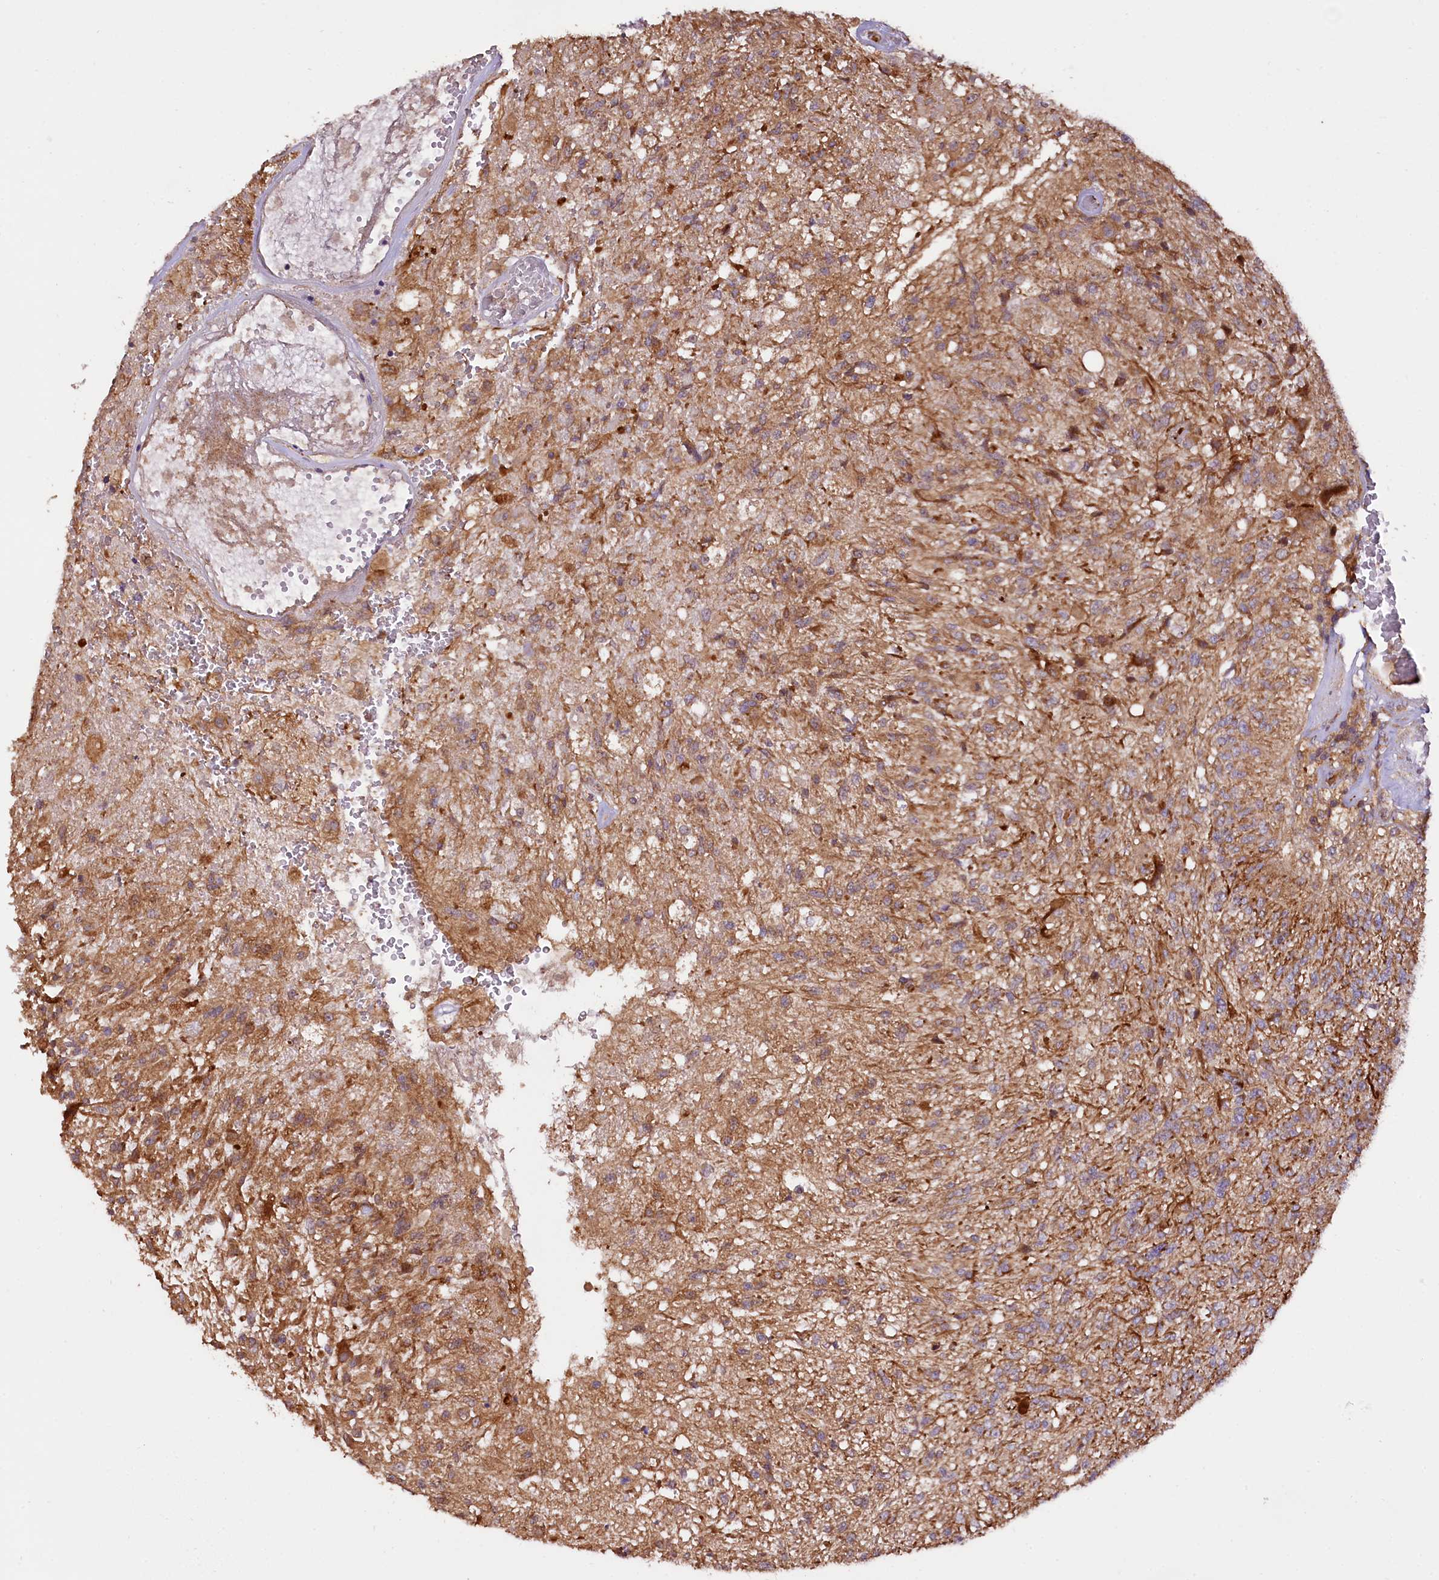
{"staining": {"intensity": "moderate", "quantity": ">75%", "location": "cytoplasmic/membranous"}, "tissue": "glioma", "cell_type": "Tumor cells", "image_type": "cancer", "snomed": [{"axis": "morphology", "description": "Glioma, malignant, High grade"}, {"axis": "topography", "description": "Brain"}], "caption": "Immunohistochemical staining of high-grade glioma (malignant) reveals medium levels of moderate cytoplasmic/membranous protein staining in approximately >75% of tumor cells. The protein is stained brown, and the nuclei are stained in blue (DAB IHC with brightfield microscopy, high magnification).", "gene": "RASSF1", "patient": {"sex": "male", "age": 56}}